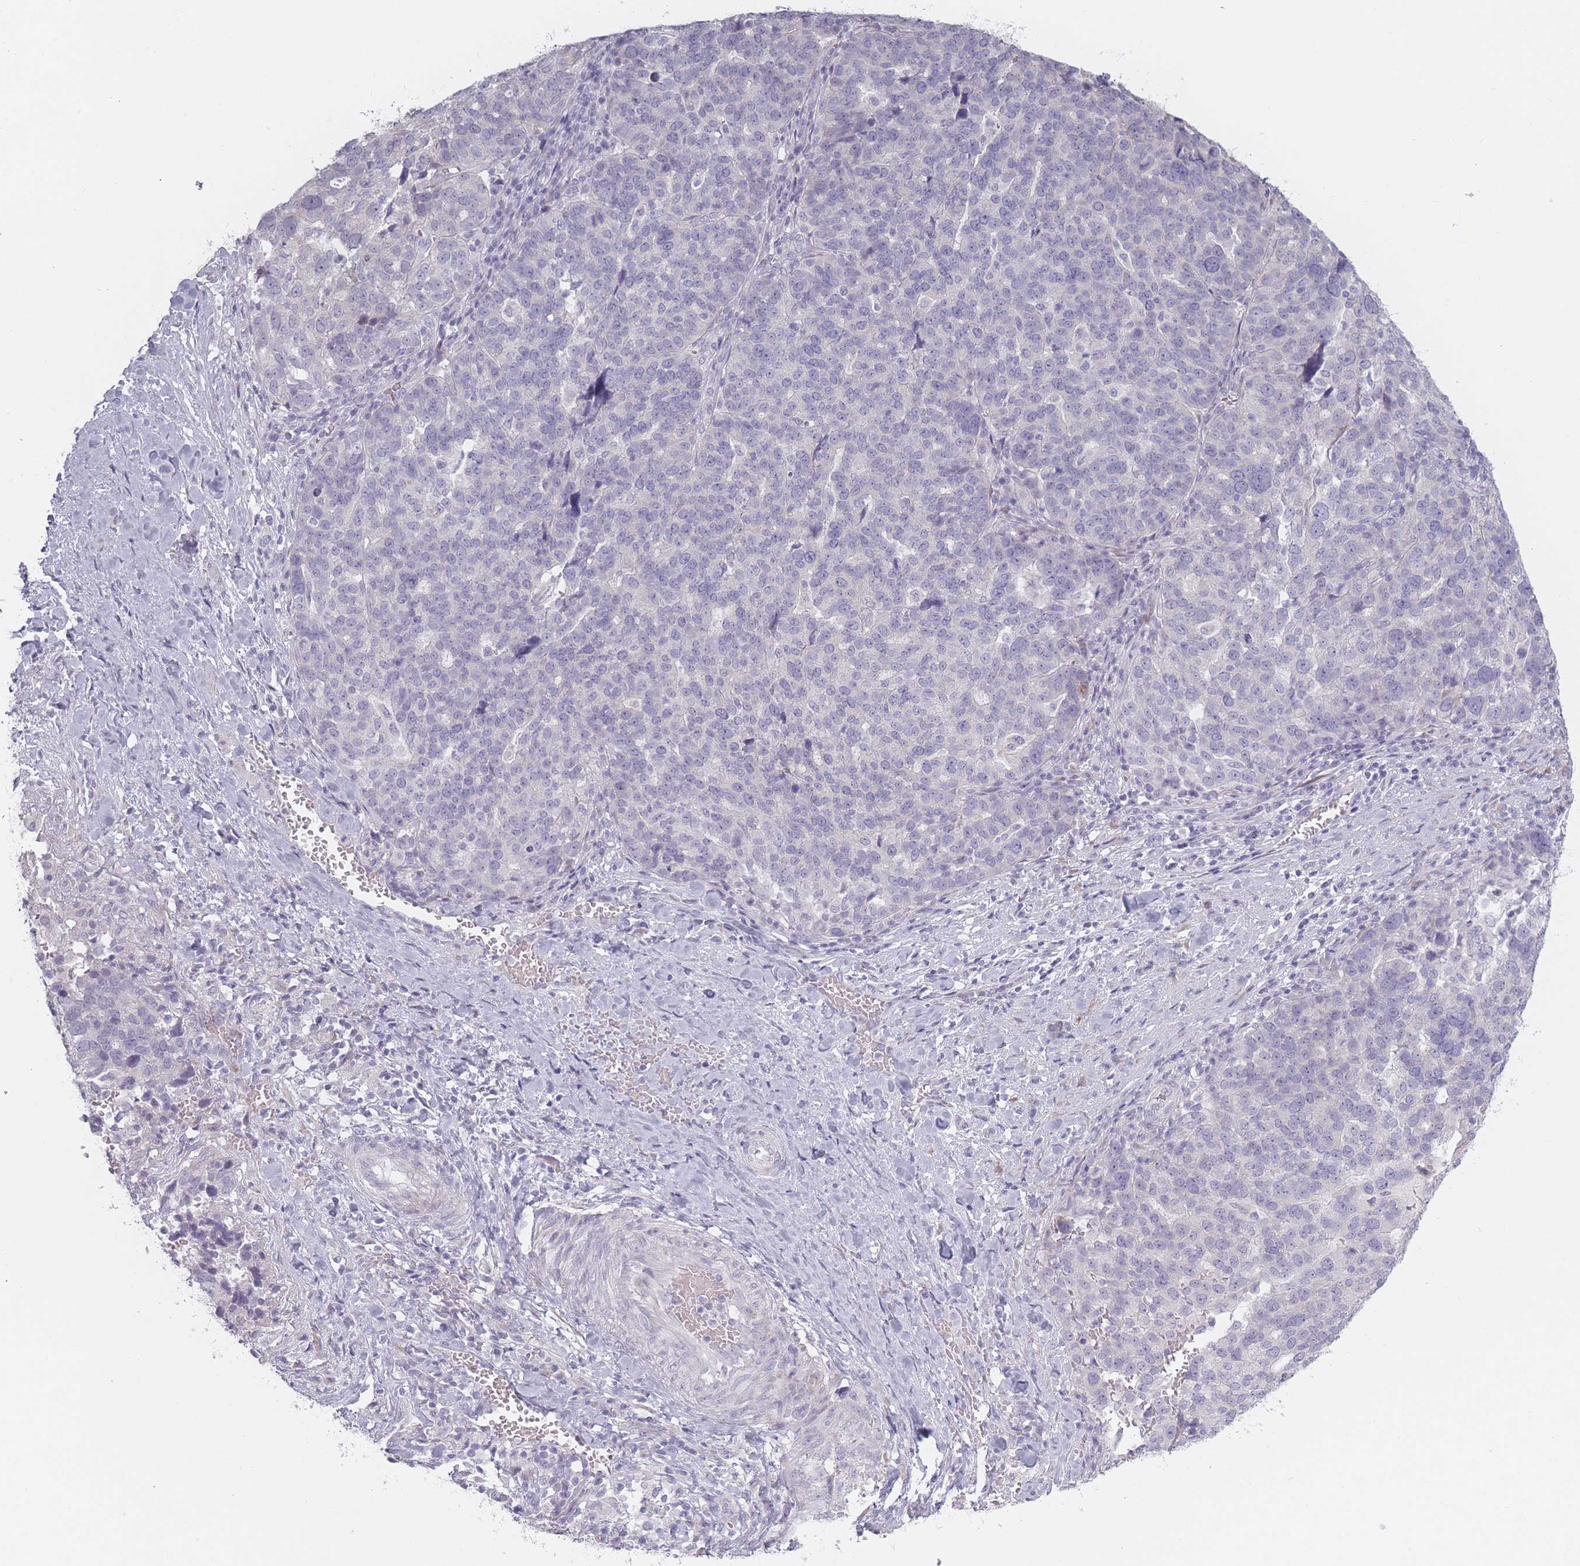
{"staining": {"intensity": "negative", "quantity": "none", "location": "none"}, "tissue": "ovarian cancer", "cell_type": "Tumor cells", "image_type": "cancer", "snomed": [{"axis": "morphology", "description": "Cystadenocarcinoma, serous, NOS"}, {"axis": "topography", "description": "Ovary"}], "caption": "Protein analysis of serous cystadenocarcinoma (ovarian) demonstrates no significant expression in tumor cells.", "gene": "RASL10B", "patient": {"sex": "female", "age": 59}}